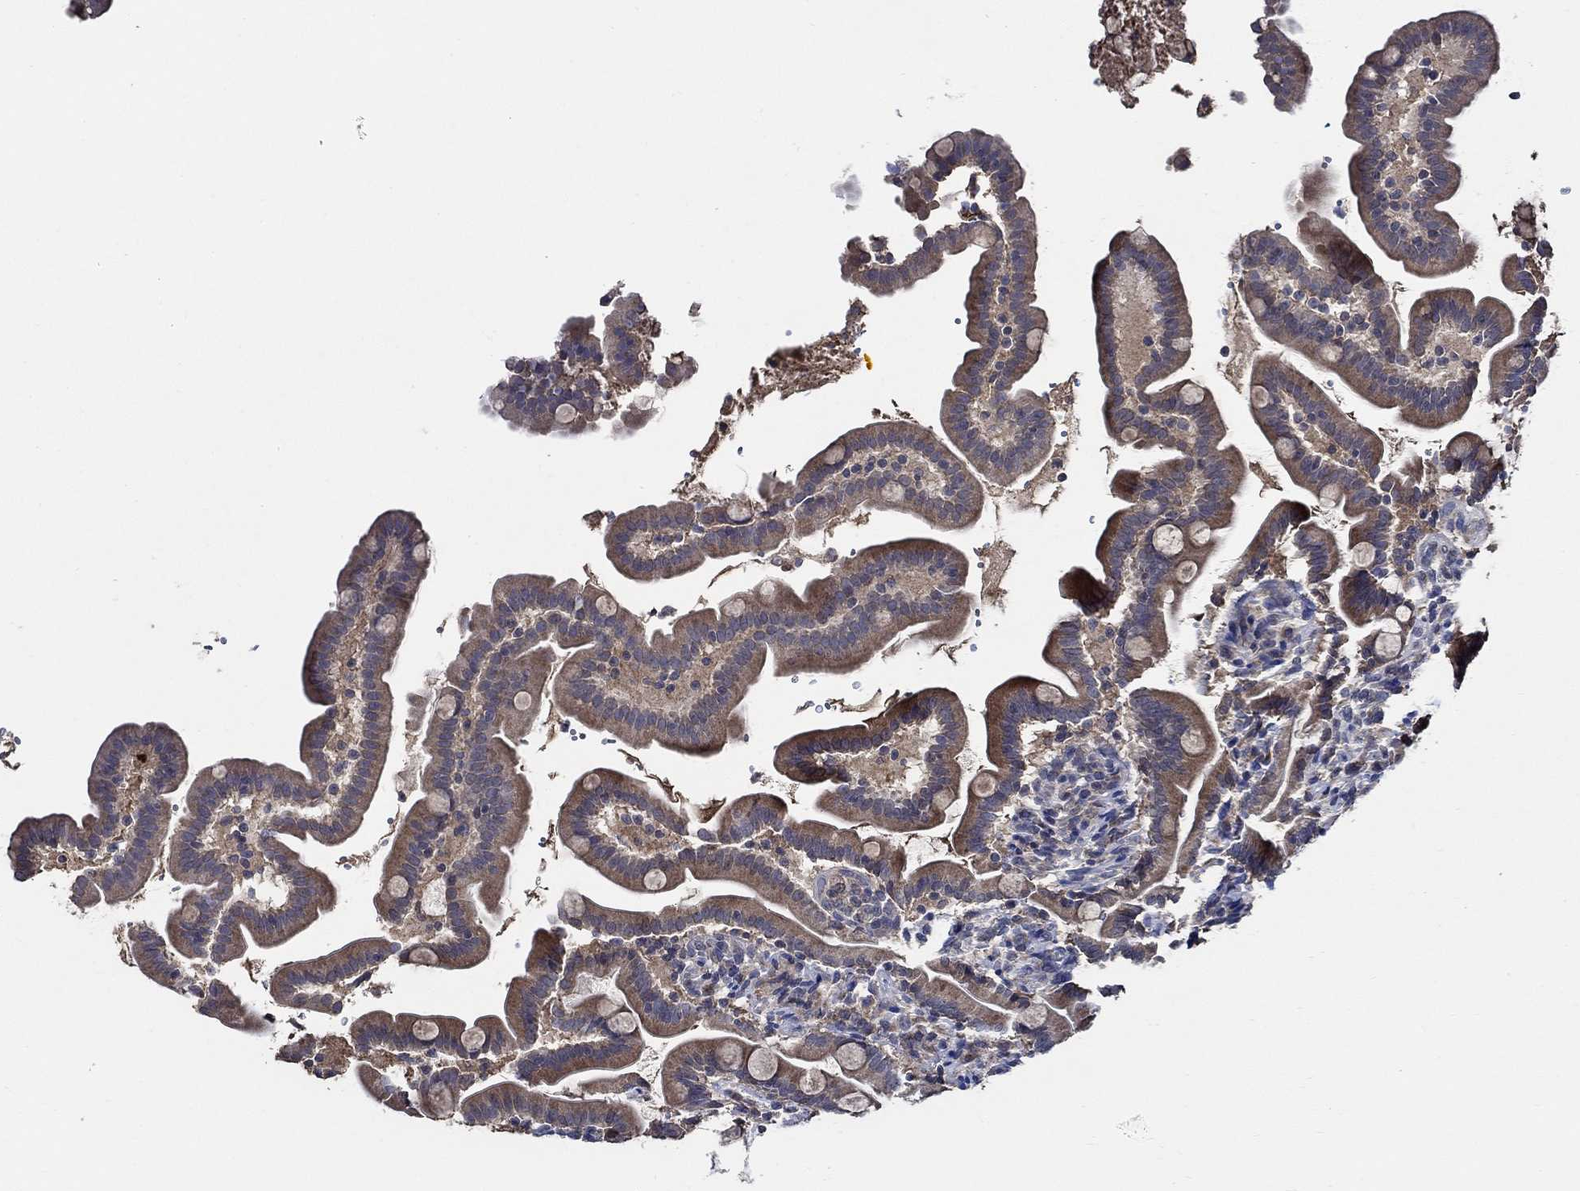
{"staining": {"intensity": "moderate", "quantity": ">75%", "location": "cytoplasmic/membranous"}, "tissue": "small intestine", "cell_type": "Glandular cells", "image_type": "normal", "snomed": [{"axis": "morphology", "description": "Normal tissue, NOS"}, {"axis": "topography", "description": "Small intestine"}], "caption": "Glandular cells display medium levels of moderate cytoplasmic/membranous staining in approximately >75% of cells in normal human small intestine. (brown staining indicates protein expression, while blue staining denotes nuclei).", "gene": "WDR53", "patient": {"sex": "female", "age": 44}}